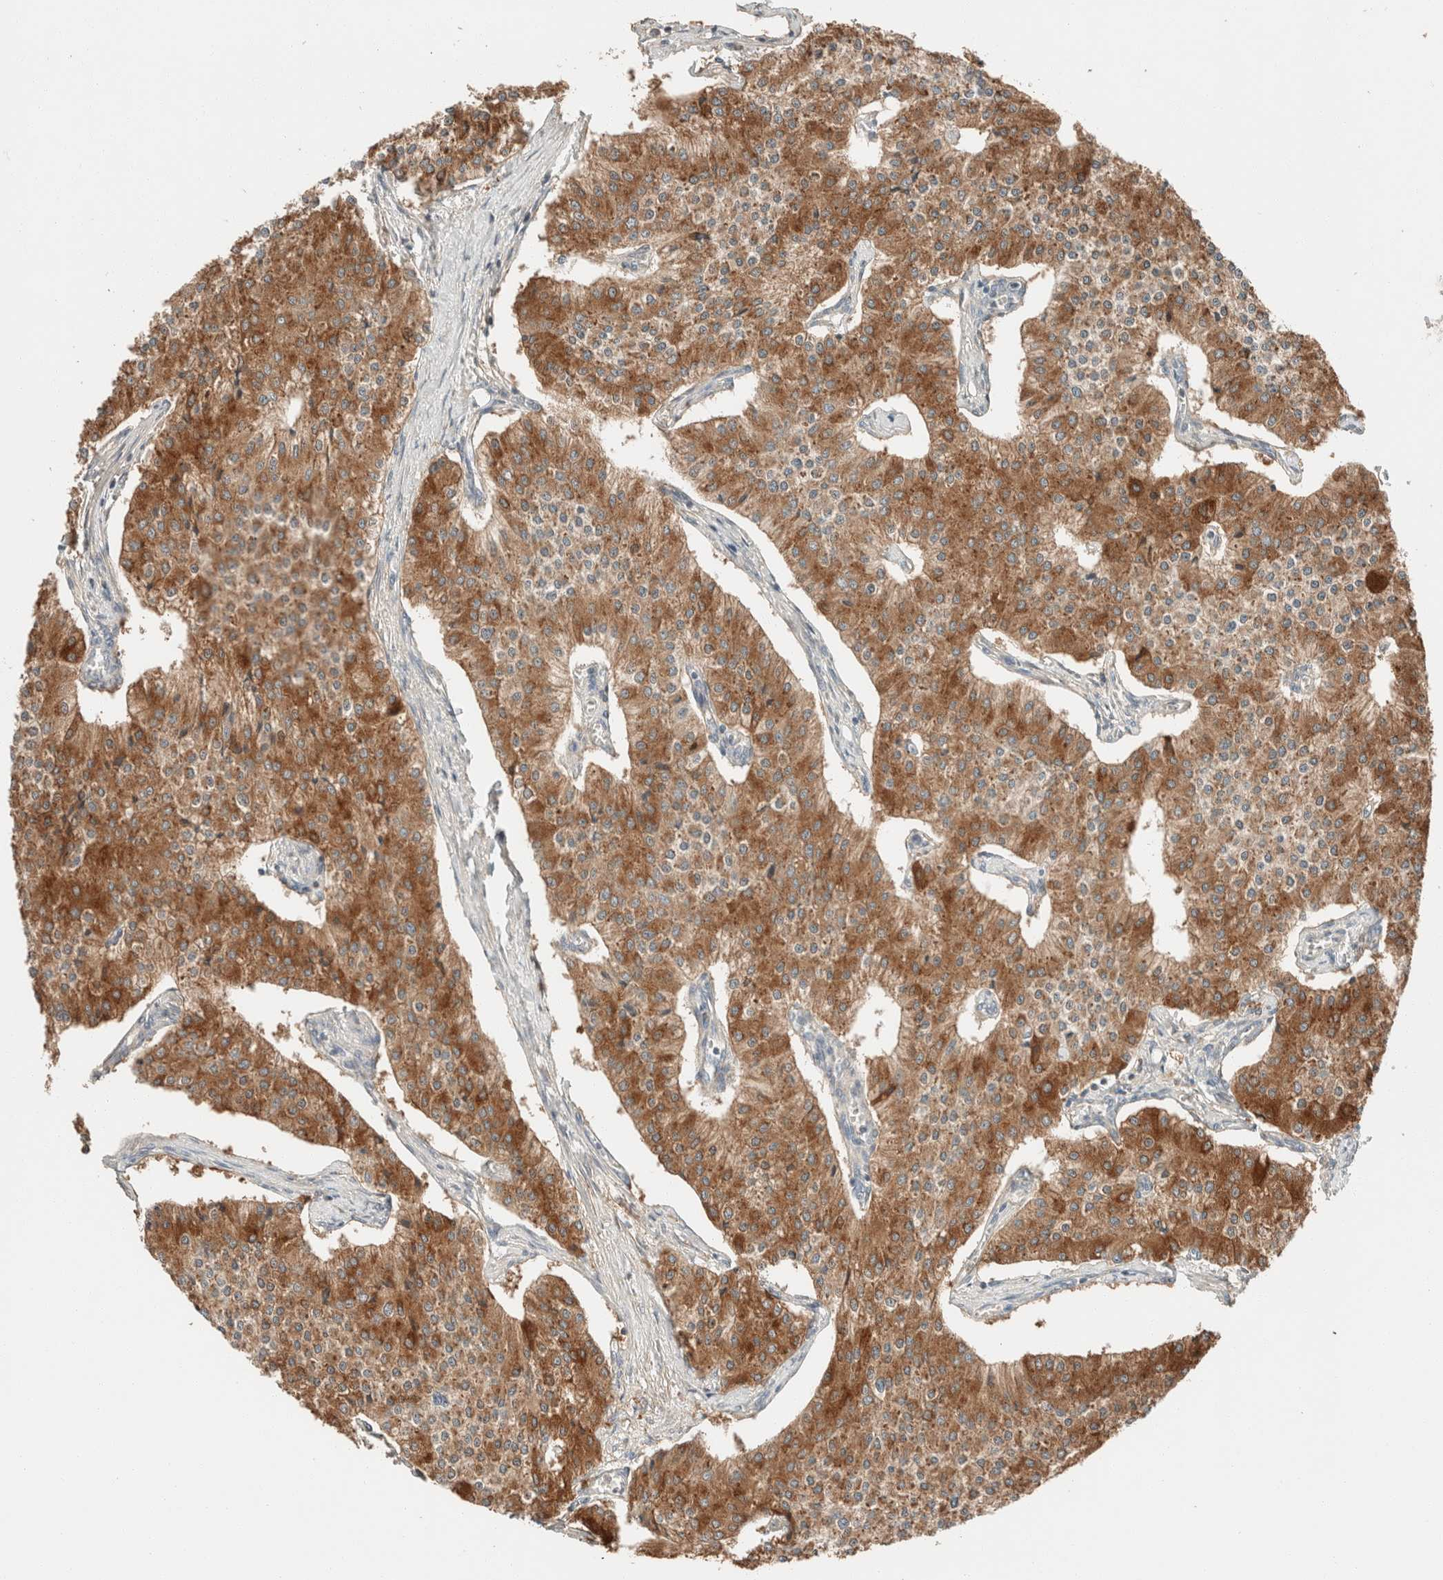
{"staining": {"intensity": "moderate", "quantity": ">75%", "location": "cytoplasmic/membranous"}, "tissue": "carcinoid", "cell_type": "Tumor cells", "image_type": "cancer", "snomed": [{"axis": "morphology", "description": "Carcinoid, malignant, NOS"}, {"axis": "topography", "description": "Colon"}], "caption": "Immunohistochemical staining of carcinoid reveals moderate cytoplasmic/membranous protein positivity in about >75% of tumor cells.", "gene": "PCM1", "patient": {"sex": "female", "age": 52}}